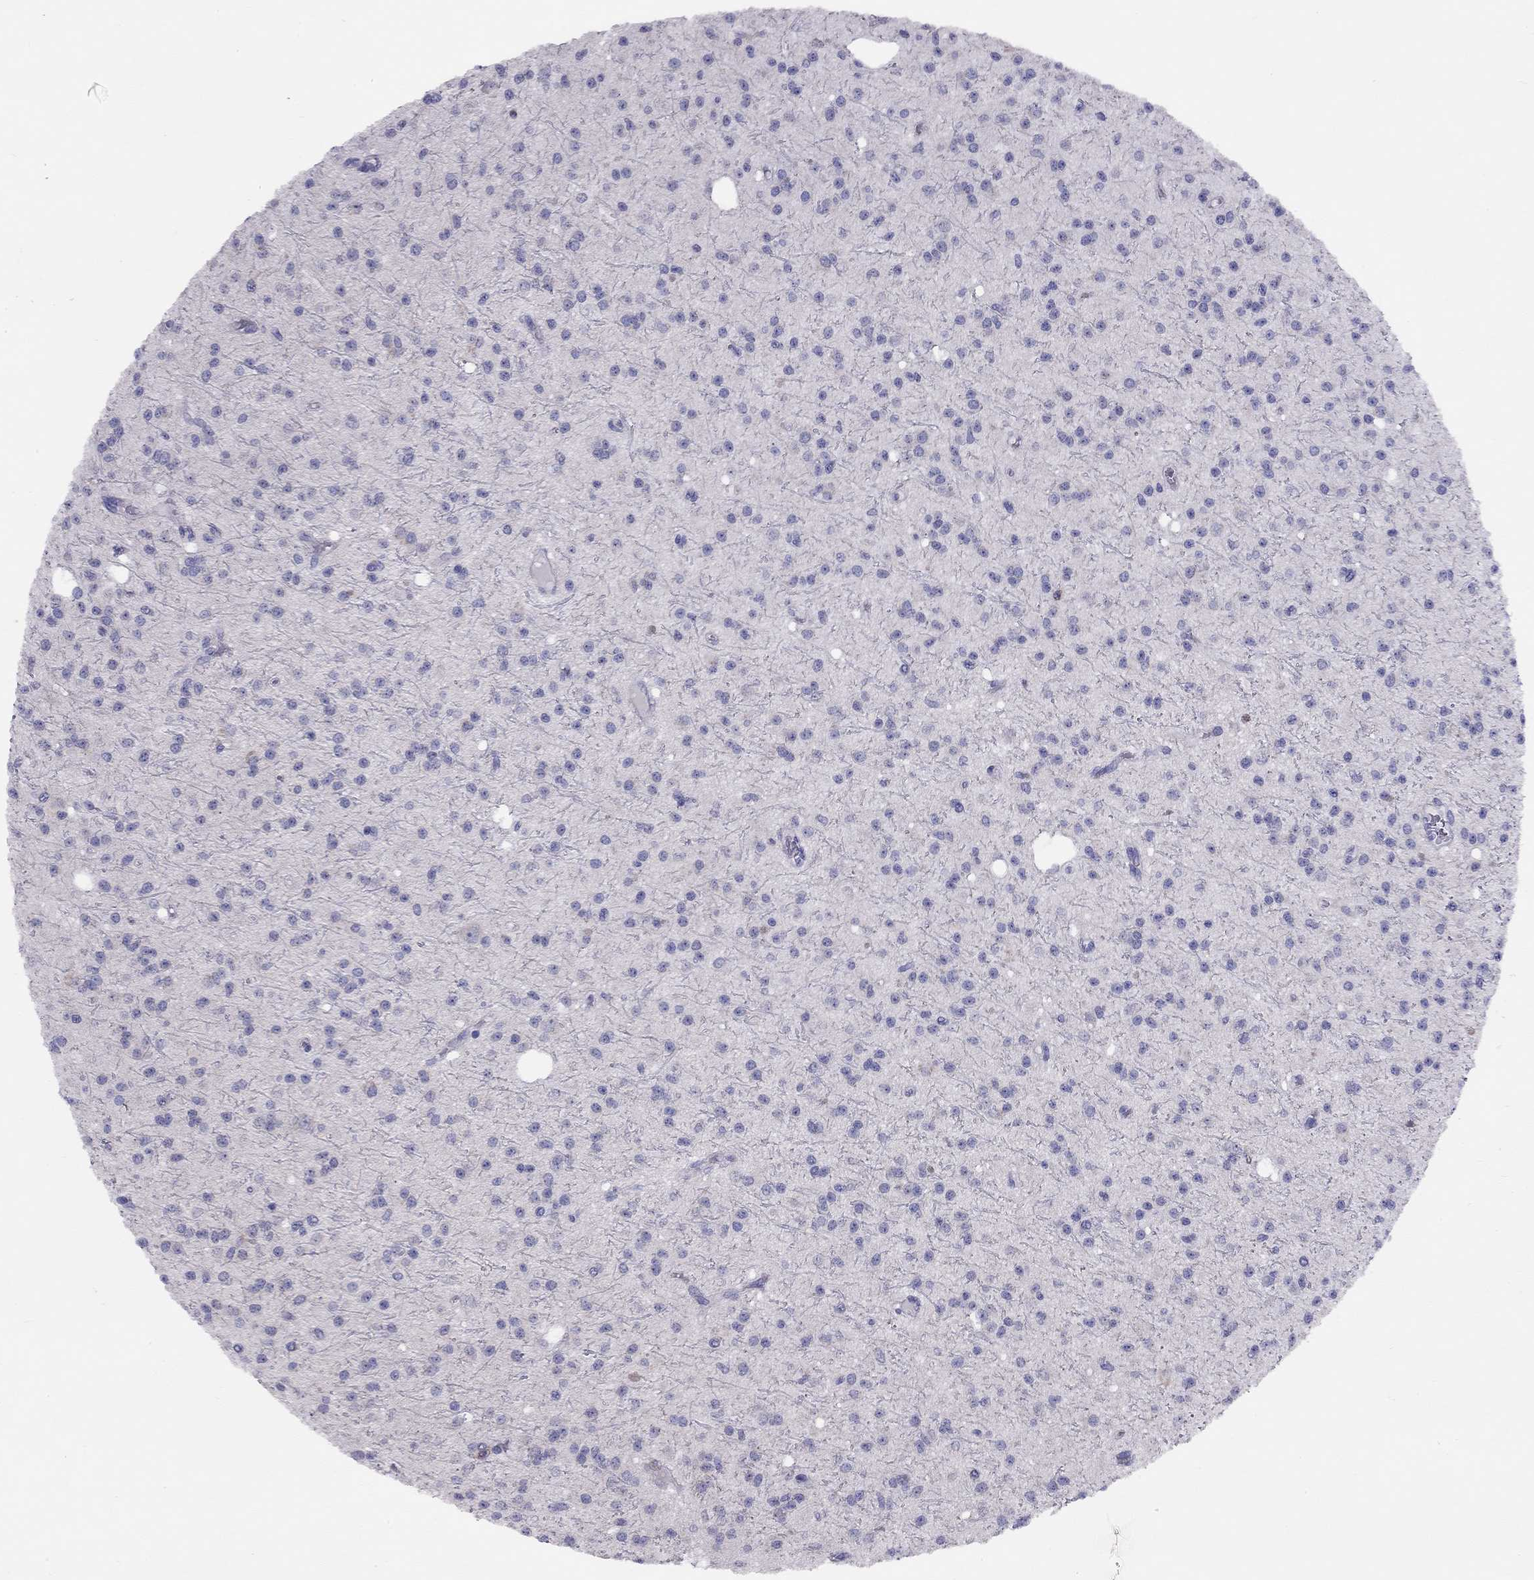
{"staining": {"intensity": "negative", "quantity": "none", "location": "none"}, "tissue": "glioma", "cell_type": "Tumor cells", "image_type": "cancer", "snomed": [{"axis": "morphology", "description": "Glioma, malignant, Low grade"}, {"axis": "topography", "description": "Brain"}], "caption": "This is an immunohistochemistry micrograph of malignant glioma (low-grade). There is no positivity in tumor cells.", "gene": "CITED1", "patient": {"sex": "male", "age": 27}}